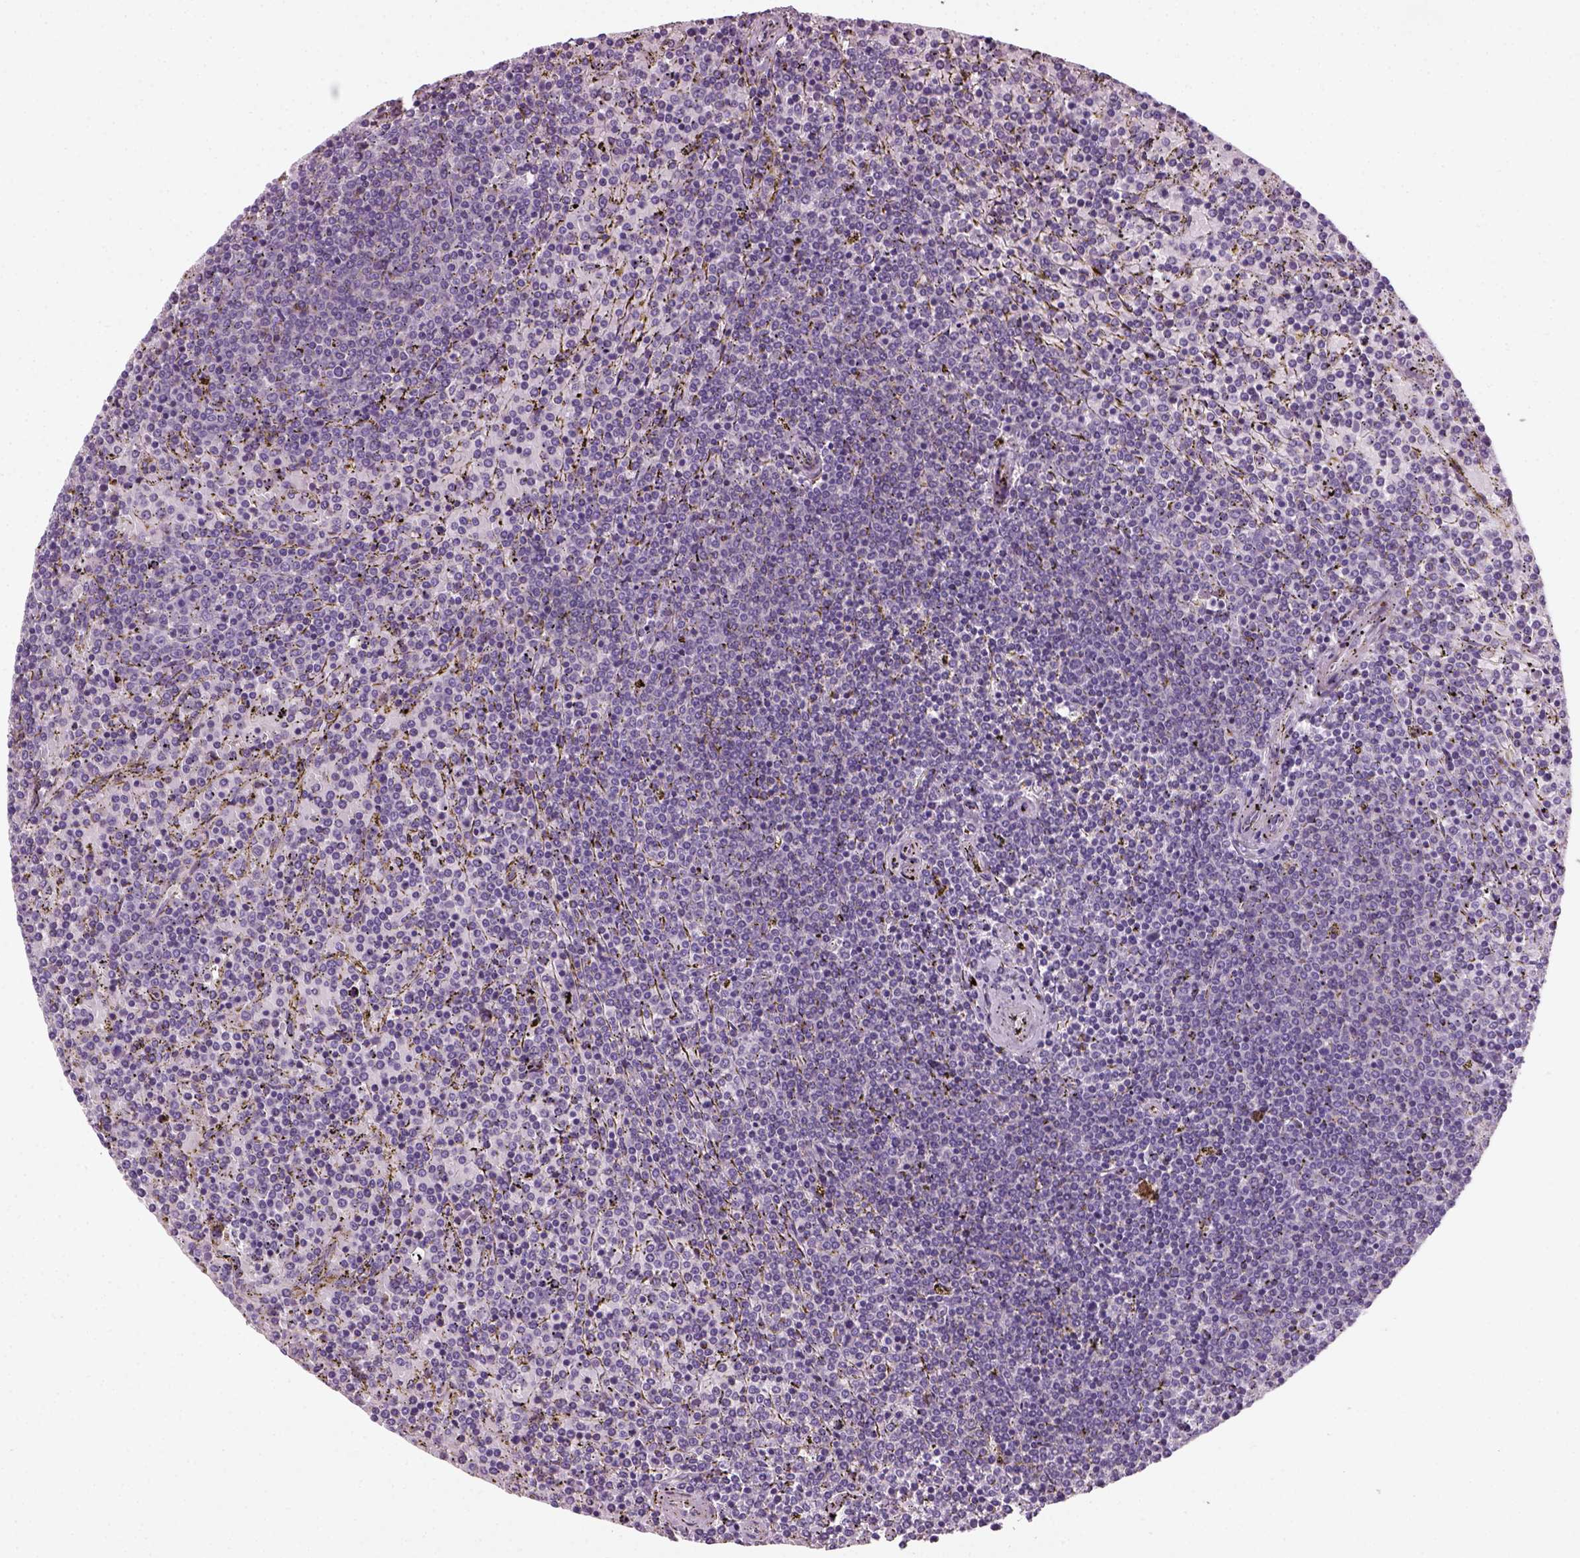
{"staining": {"intensity": "negative", "quantity": "none", "location": "none"}, "tissue": "lymphoma", "cell_type": "Tumor cells", "image_type": "cancer", "snomed": [{"axis": "morphology", "description": "Malignant lymphoma, non-Hodgkin's type, Low grade"}, {"axis": "topography", "description": "Spleen"}], "caption": "The IHC histopathology image has no significant positivity in tumor cells of lymphoma tissue.", "gene": "ELOVL3", "patient": {"sex": "female", "age": 77}}